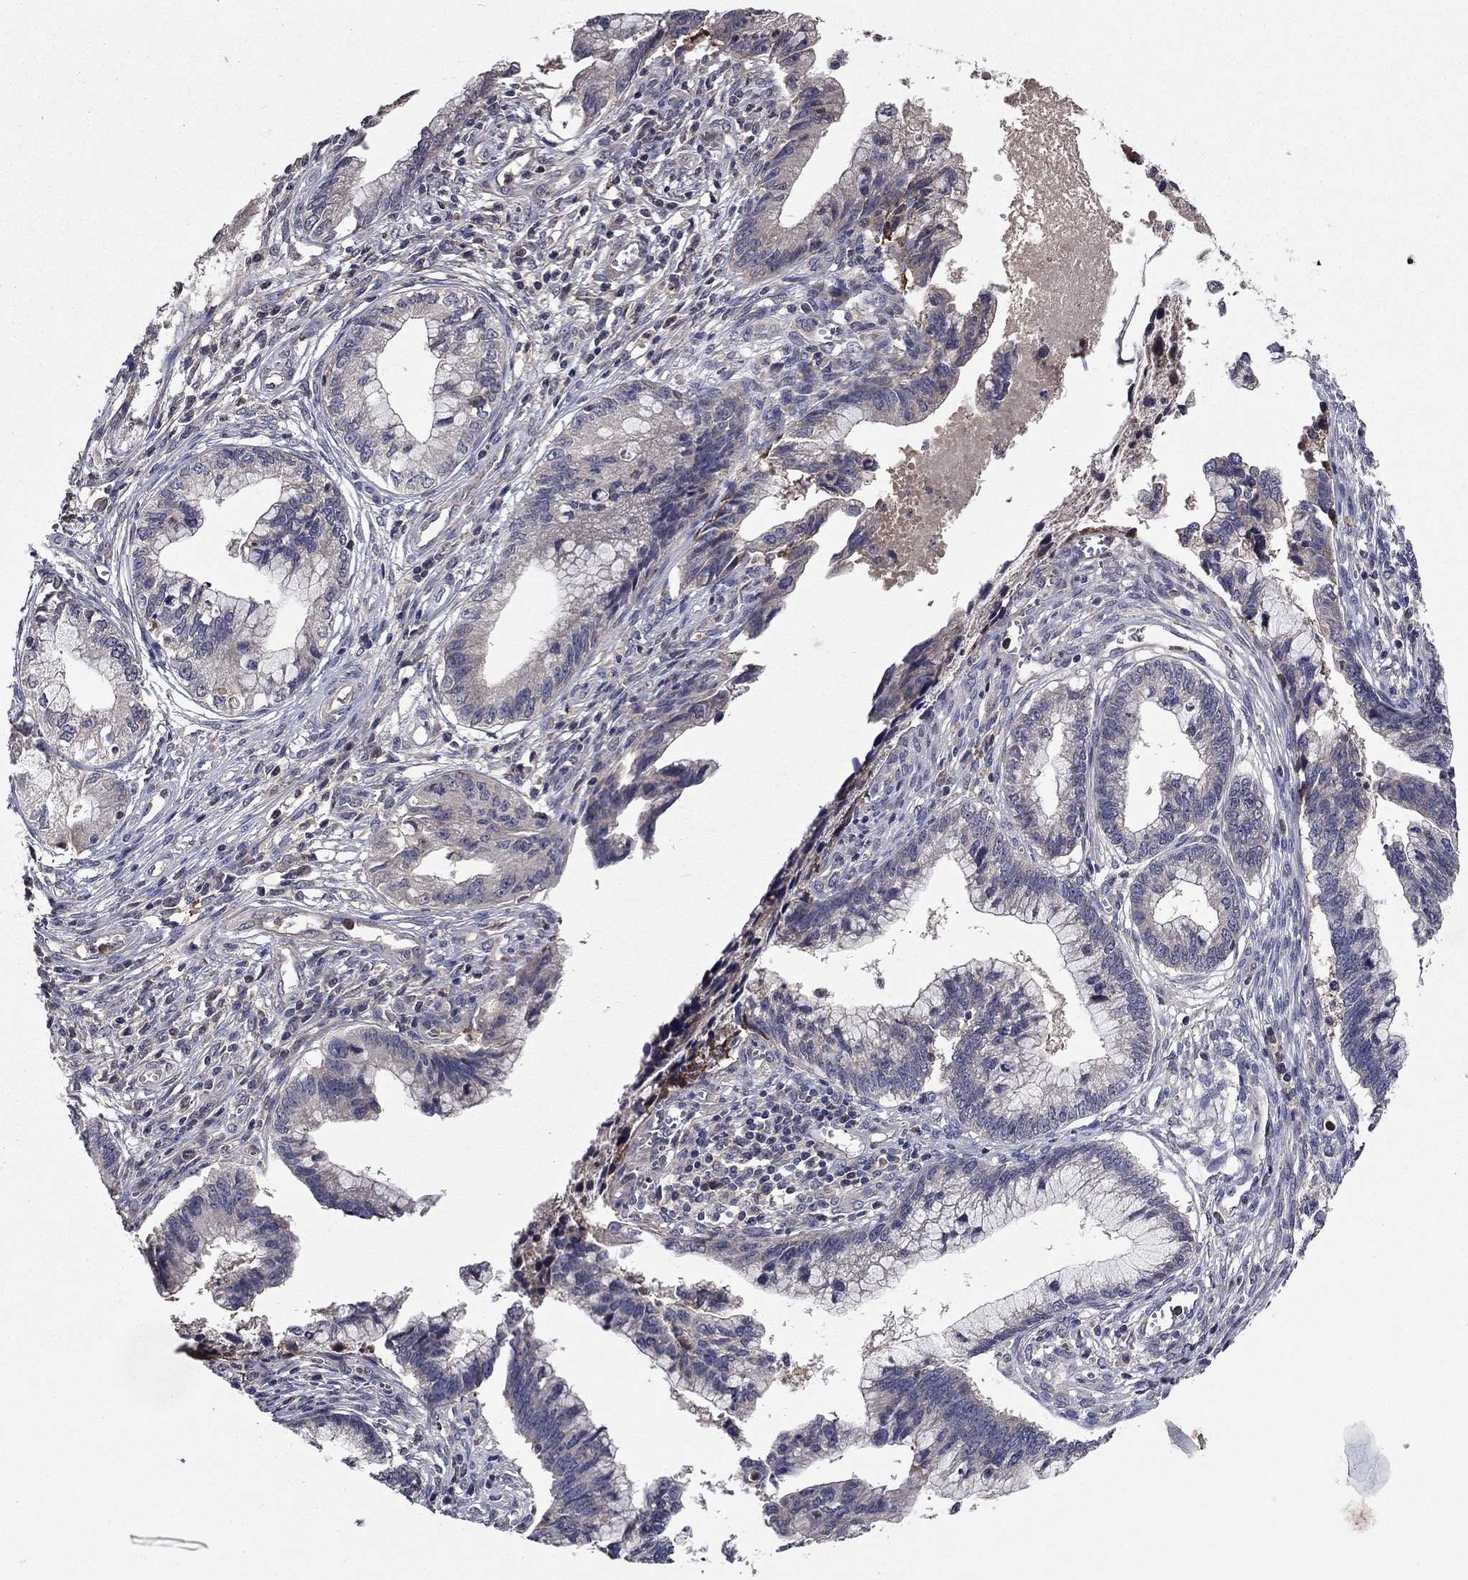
{"staining": {"intensity": "negative", "quantity": "none", "location": "none"}, "tissue": "cervical cancer", "cell_type": "Tumor cells", "image_type": "cancer", "snomed": [{"axis": "morphology", "description": "Adenocarcinoma, NOS"}, {"axis": "topography", "description": "Cervix"}], "caption": "This is an immunohistochemistry micrograph of cervical cancer (adenocarcinoma). There is no staining in tumor cells.", "gene": "PROS1", "patient": {"sex": "female", "age": 44}}